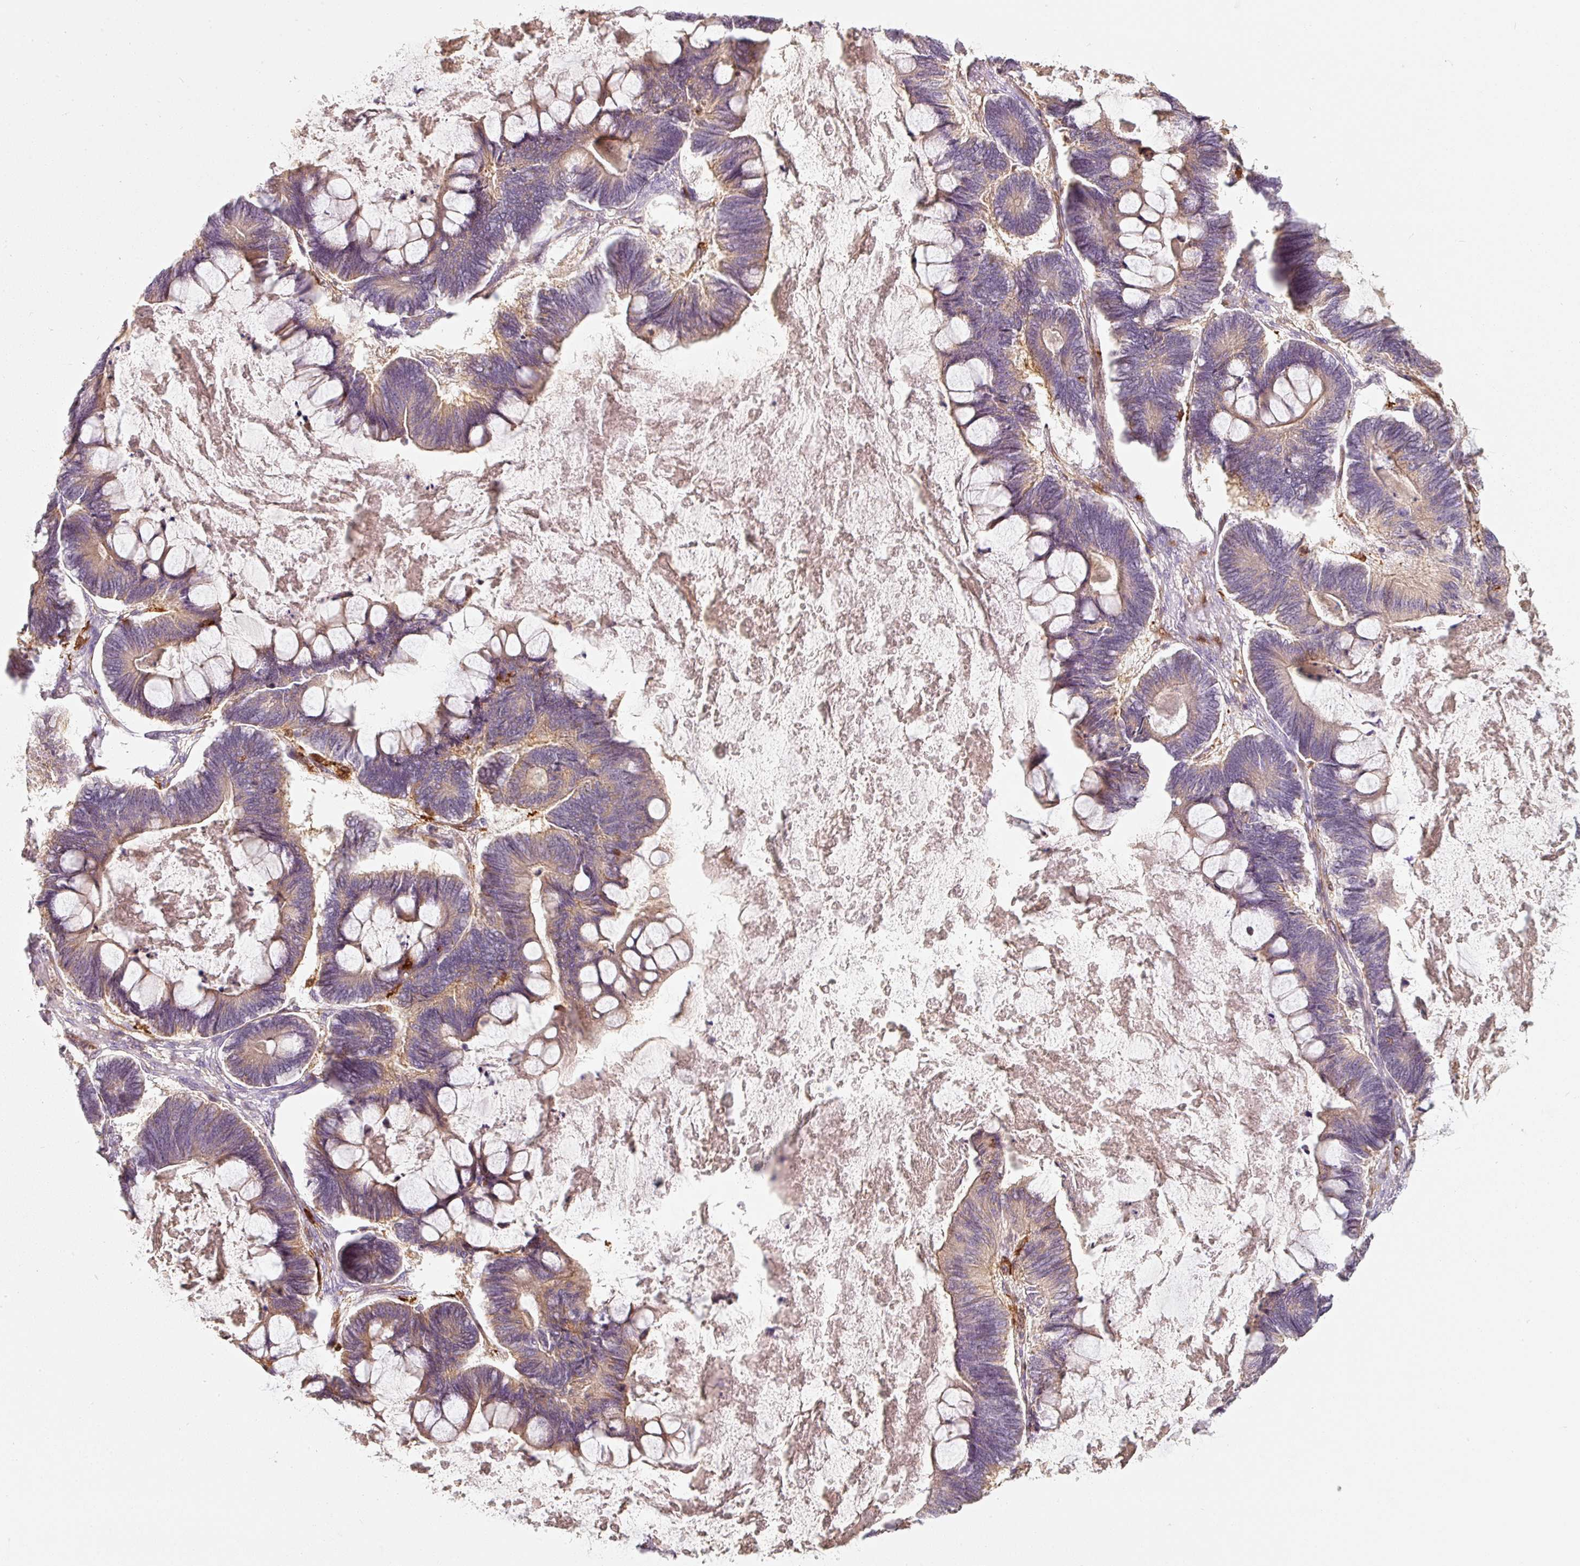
{"staining": {"intensity": "weak", "quantity": "25%-75%", "location": "cytoplasmic/membranous"}, "tissue": "ovarian cancer", "cell_type": "Tumor cells", "image_type": "cancer", "snomed": [{"axis": "morphology", "description": "Cystadenocarcinoma, mucinous, NOS"}, {"axis": "topography", "description": "Ovary"}], "caption": "Approximately 25%-75% of tumor cells in ovarian cancer (mucinous cystadenocarcinoma) reveal weak cytoplasmic/membranous protein positivity as visualized by brown immunohistochemical staining.", "gene": "IQGAP2", "patient": {"sex": "female", "age": 61}}